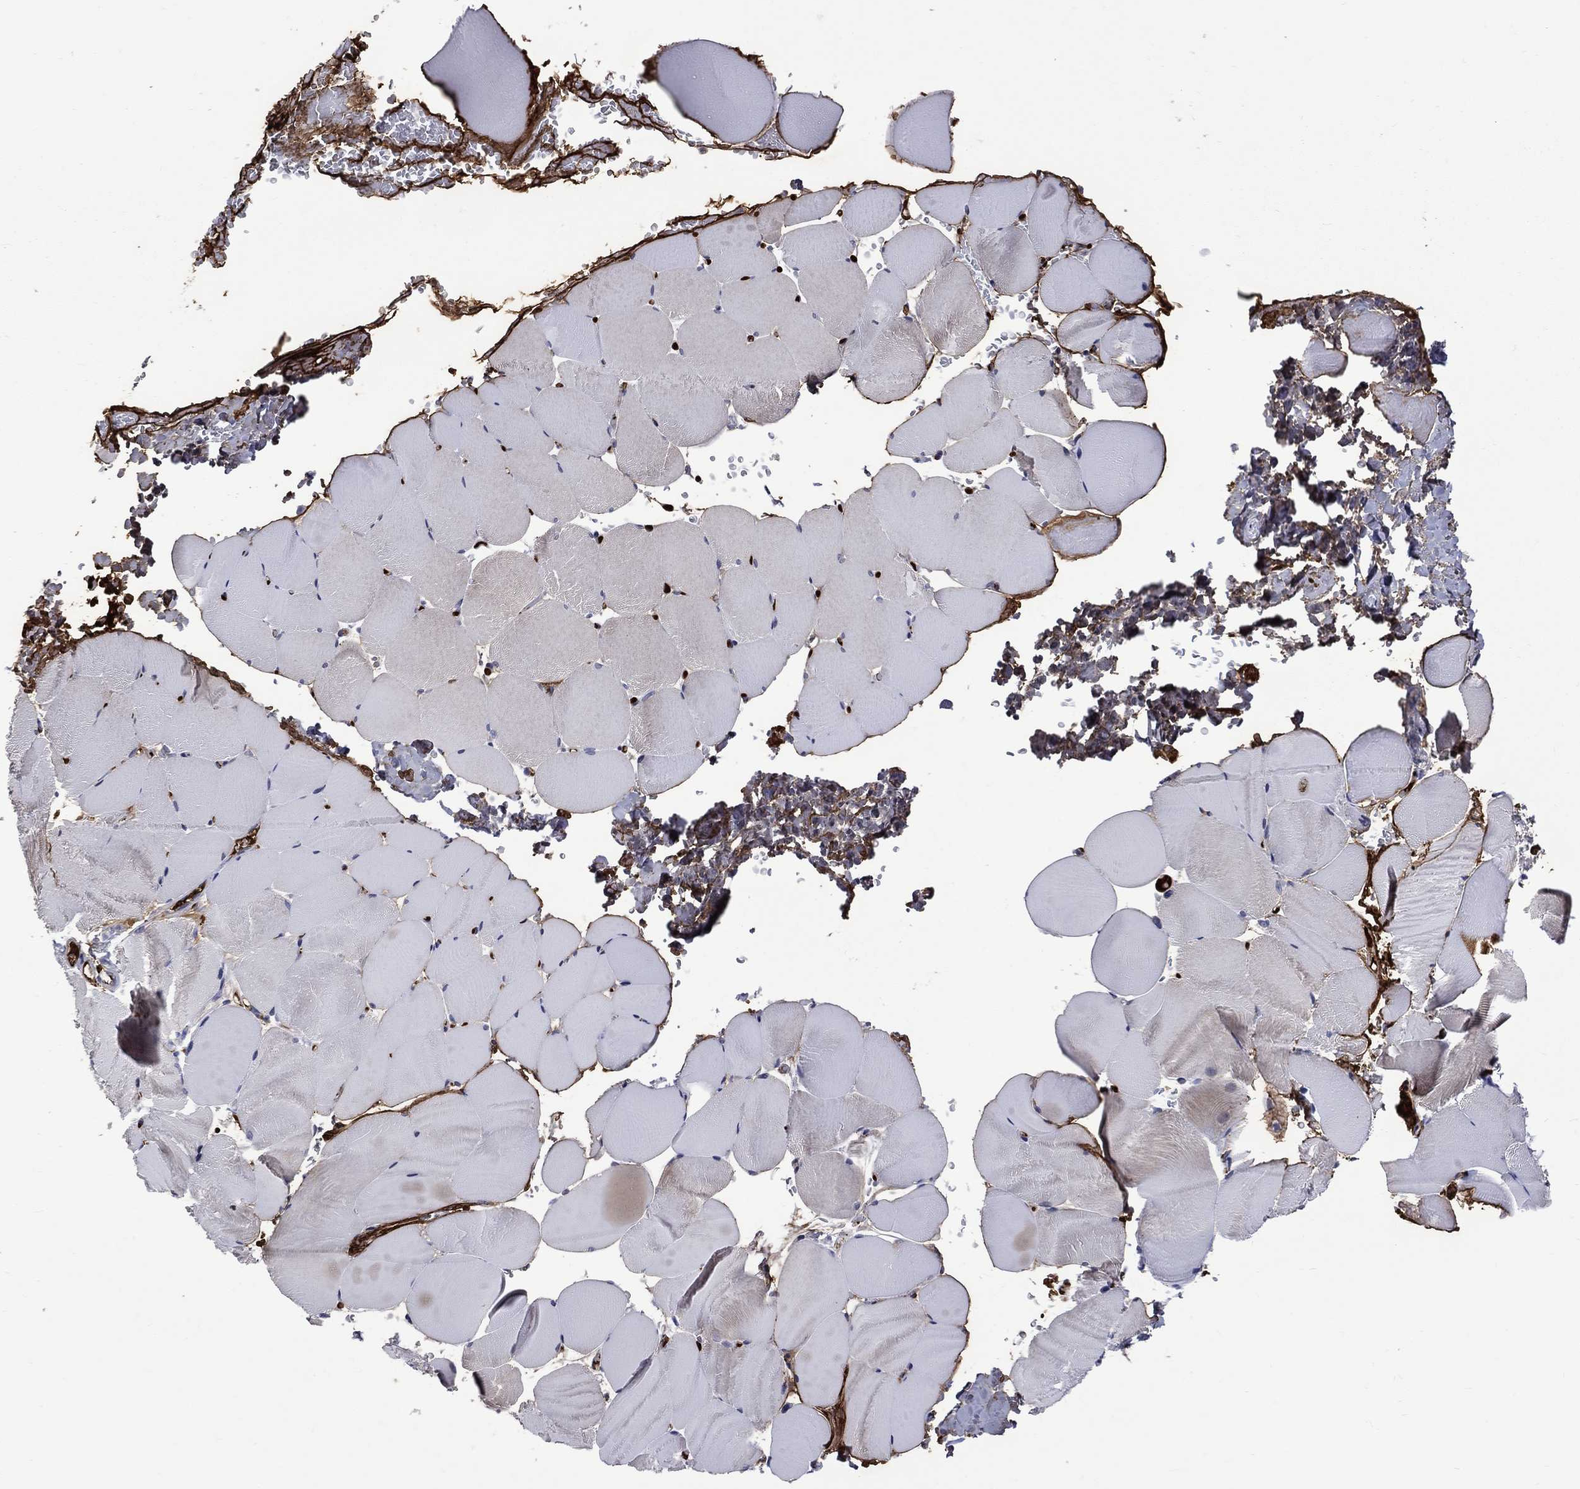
{"staining": {"intensity": "negative", "quantity": "none", "location": "none"}, "tissue": "skeletal muscle", "cell_type": "Myocytes", "image_type": "normal", "snomed": [{"axis": "morphology", "description": "Normal tissue, NOS"}, {"axis": "topography", "description": "Skeletal muscle"}], "caption": "Histopathology image shows no significant protein staining in myocytes of benign skeletal muscle.", "gene": "FGG", "patient": {"sex": "female", "age": 37}}